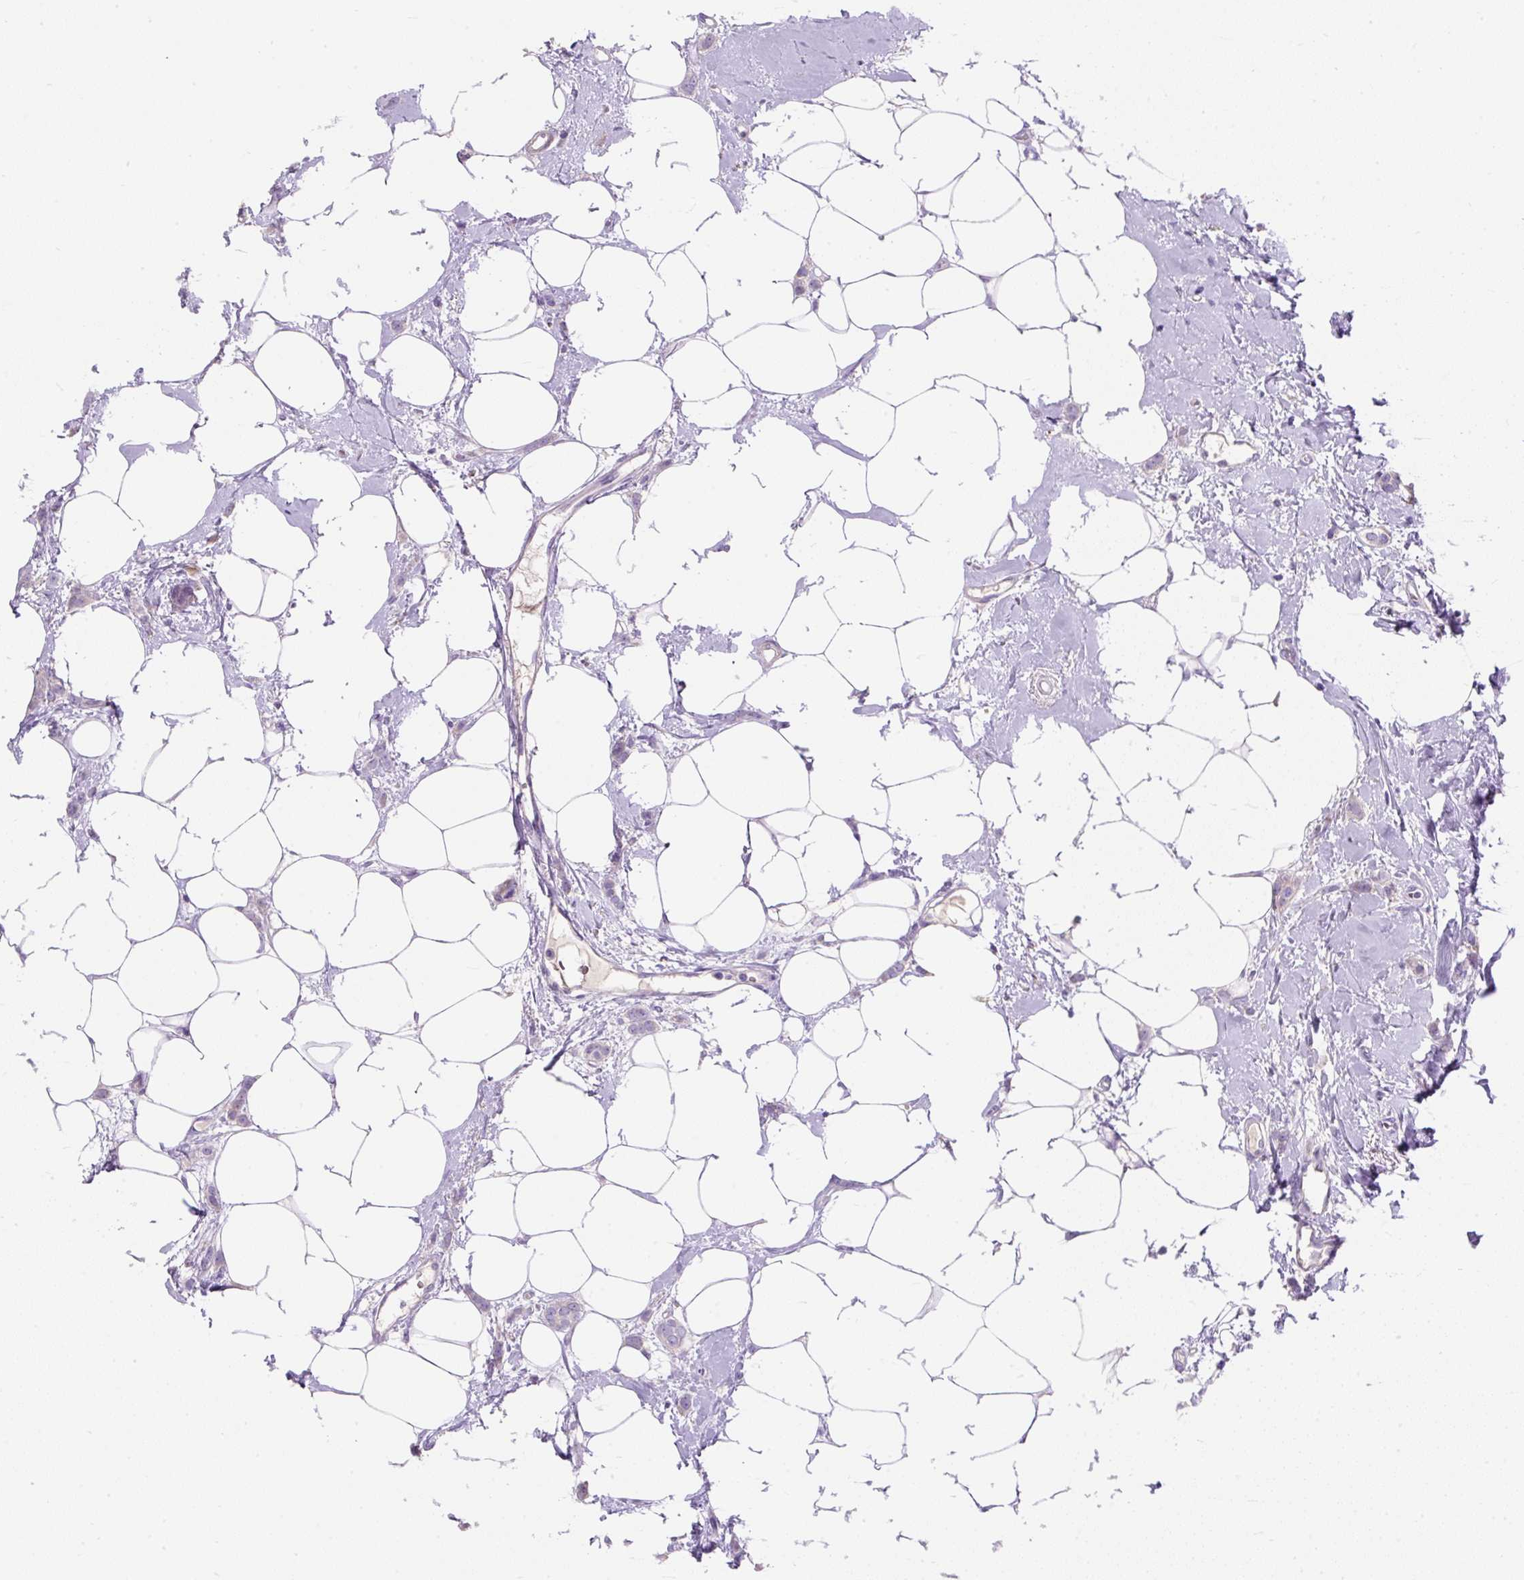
{"staining": {"intensity": "negative", "quantity": "none", "location": "none"}, "tissue": "breast cancer", "cell_type": "Tumor cells", "image_type": "cancer", "snomed": [{"axis": "morphology", "description": "Duct carcinoma"}, {"axis": "topography", "description": "Breast"}], "caption": "The immunohistochemistry photomicrograph has no significant staining in tumor cells of breast cancer tissue.", "gene": "SUSD5", "patient": {"sex": "female", "age": 72}}